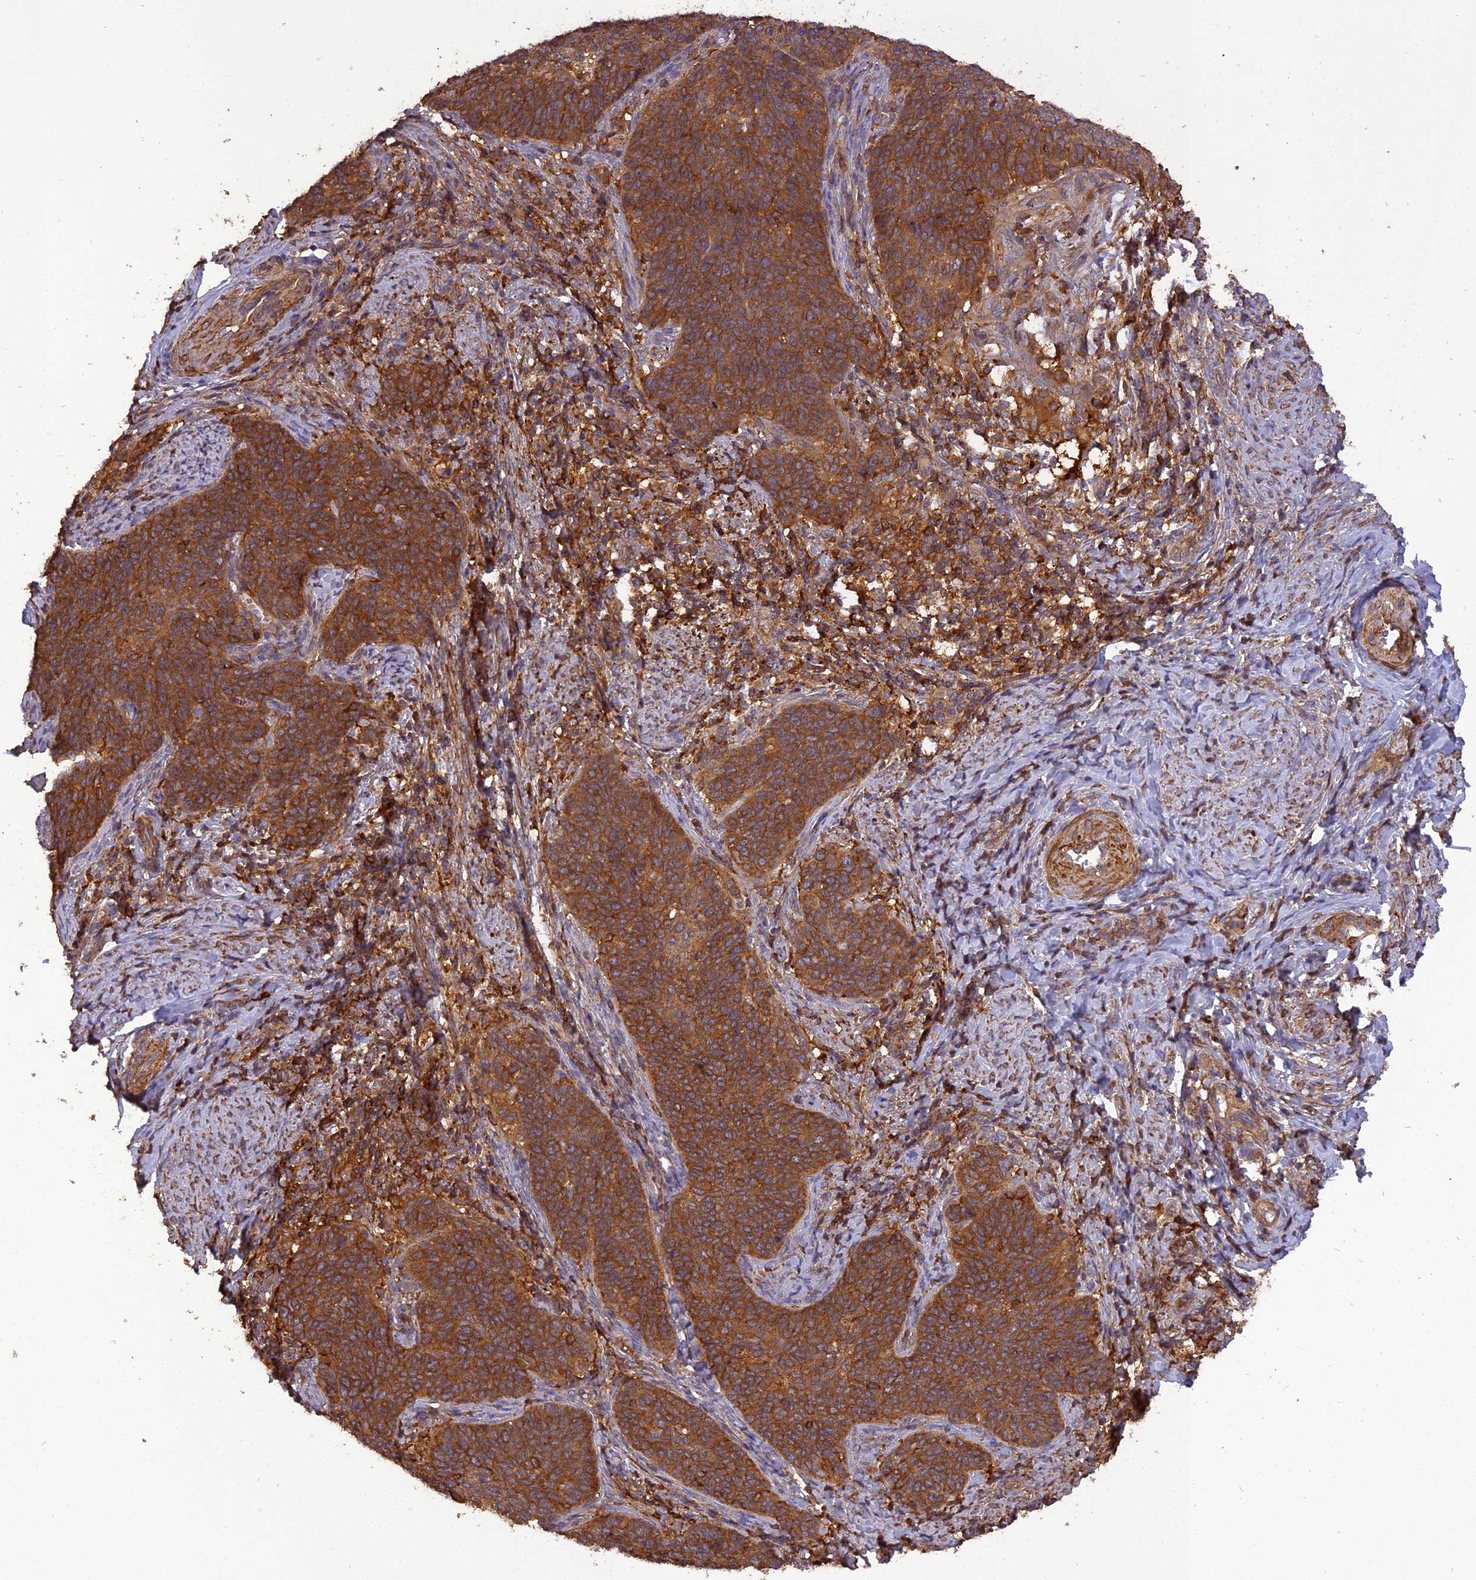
{"staining": {"intensity": "strong", "quantity": ">75%", "location": "cytoplasmic/membranous"}, "tissue": "cervical cancer", "cell_type": "Tumor cells", "image_type": "cancer", "snomed": [{"axis": "morphology", "description": "Normal tissue, NOS"}, {"axis": "morphology", "description": "Squamous cell carcinoma, NOS"}, {"axis": "topography", "description": "Cervix"}], "caption": "Cervical cancer stained with immunohistochemistry exhibits strong cytoplasmic/membranous expression in approximately >75% of tumor cells. (Stains: DAB in brown, nuclei in blue, Microscopy: brightfield microscopy at high magnification).", "gene": "STOML1", "patient": {"sex": "female", "age": 39}}